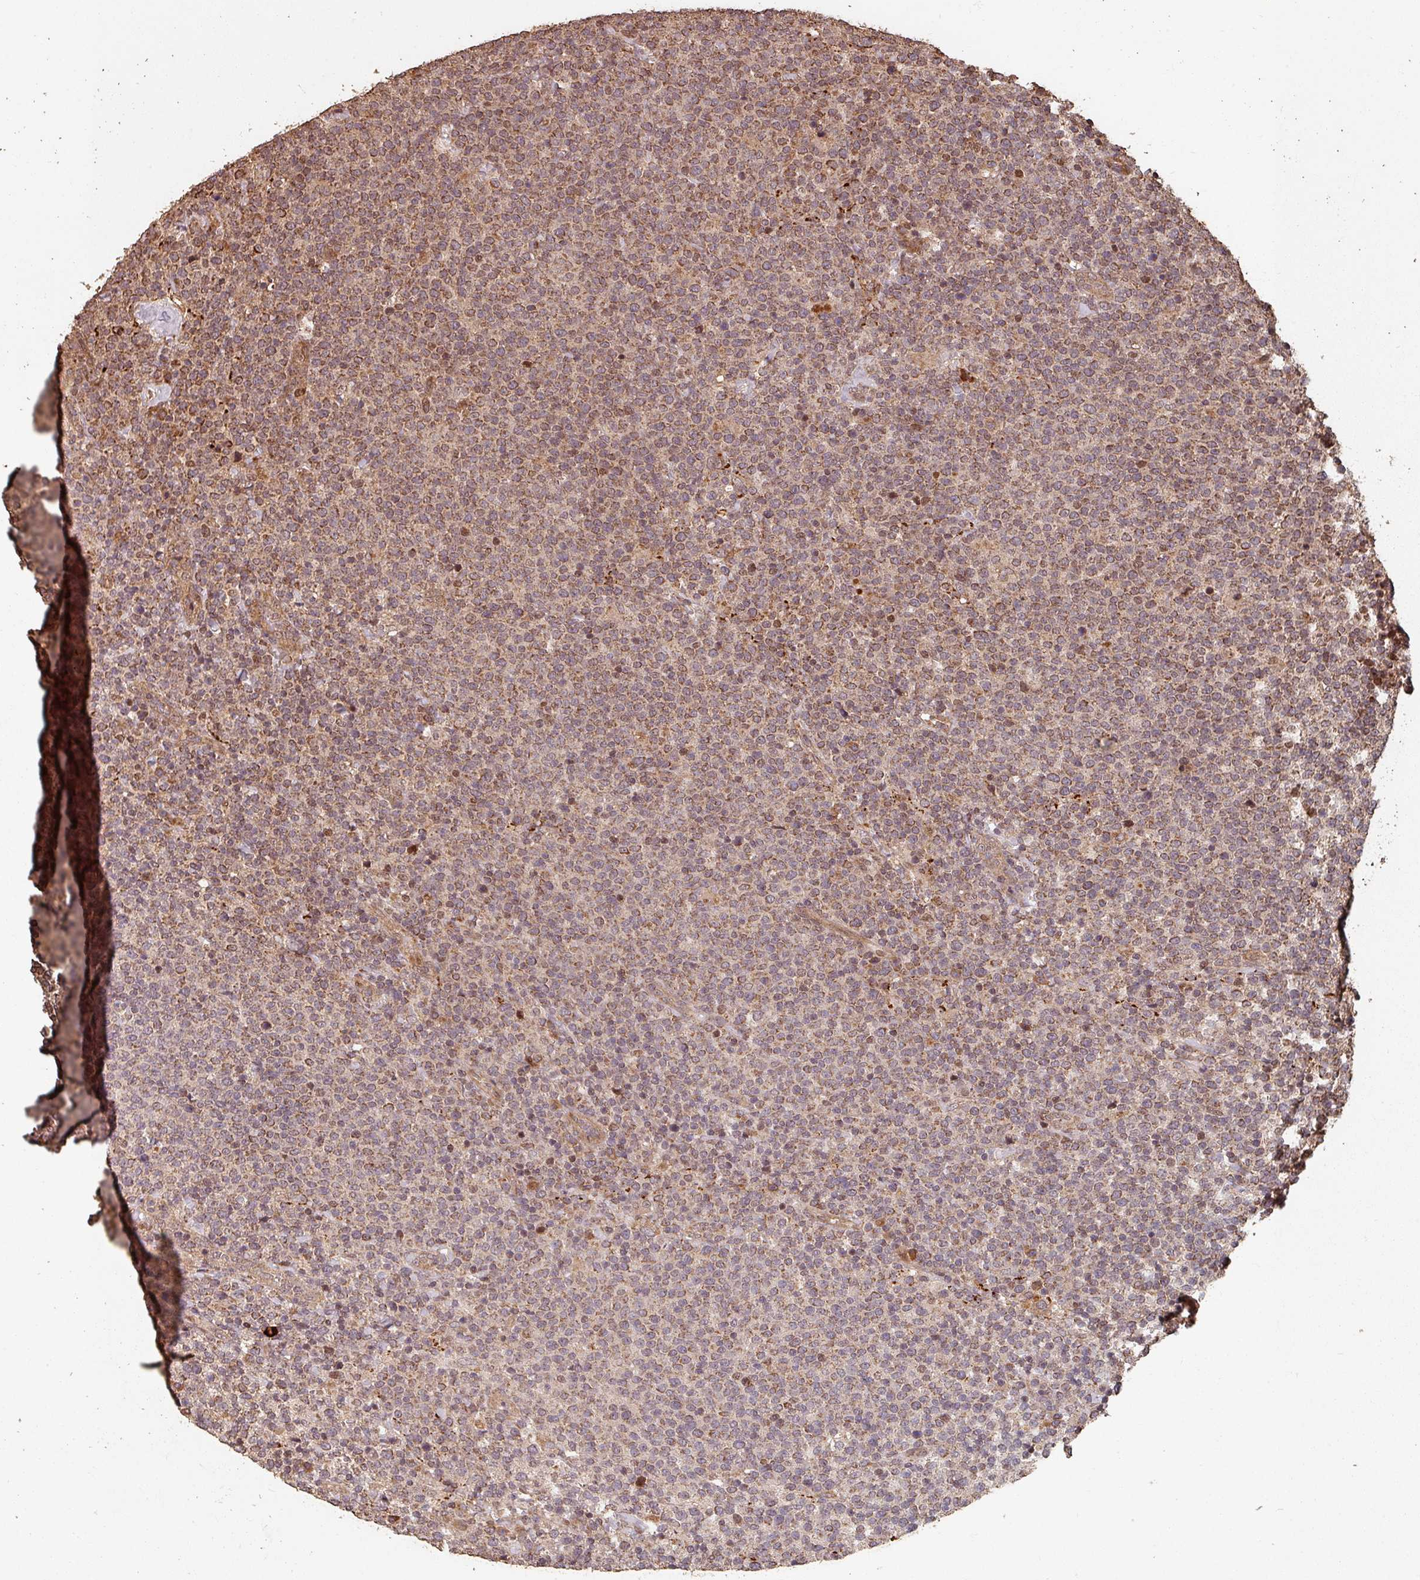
{"staining": {"intensity": "moderate", "quantity": ">75%", "location": "cytoplasmic/membranous,nuclear"}, "tissue": "lymphoma", "cell_type": "Tumor cells", "image_type": "cancer", "snomed": [{"axis": "morphology", "description": "Malignant lymphoma, non-Hodgkin's type, High grade"}, {"axis": "topography", "description": "Lymph node"}], "caption": "Protein staining displays moderate cytoplasmic/membranous and nuclear expression in about >75% of tumor cells in high-grade malignant lymphoma, non-Hodgkin's type.", "gene": "EID1", "patient": {"sex": "male", "age": 61}}